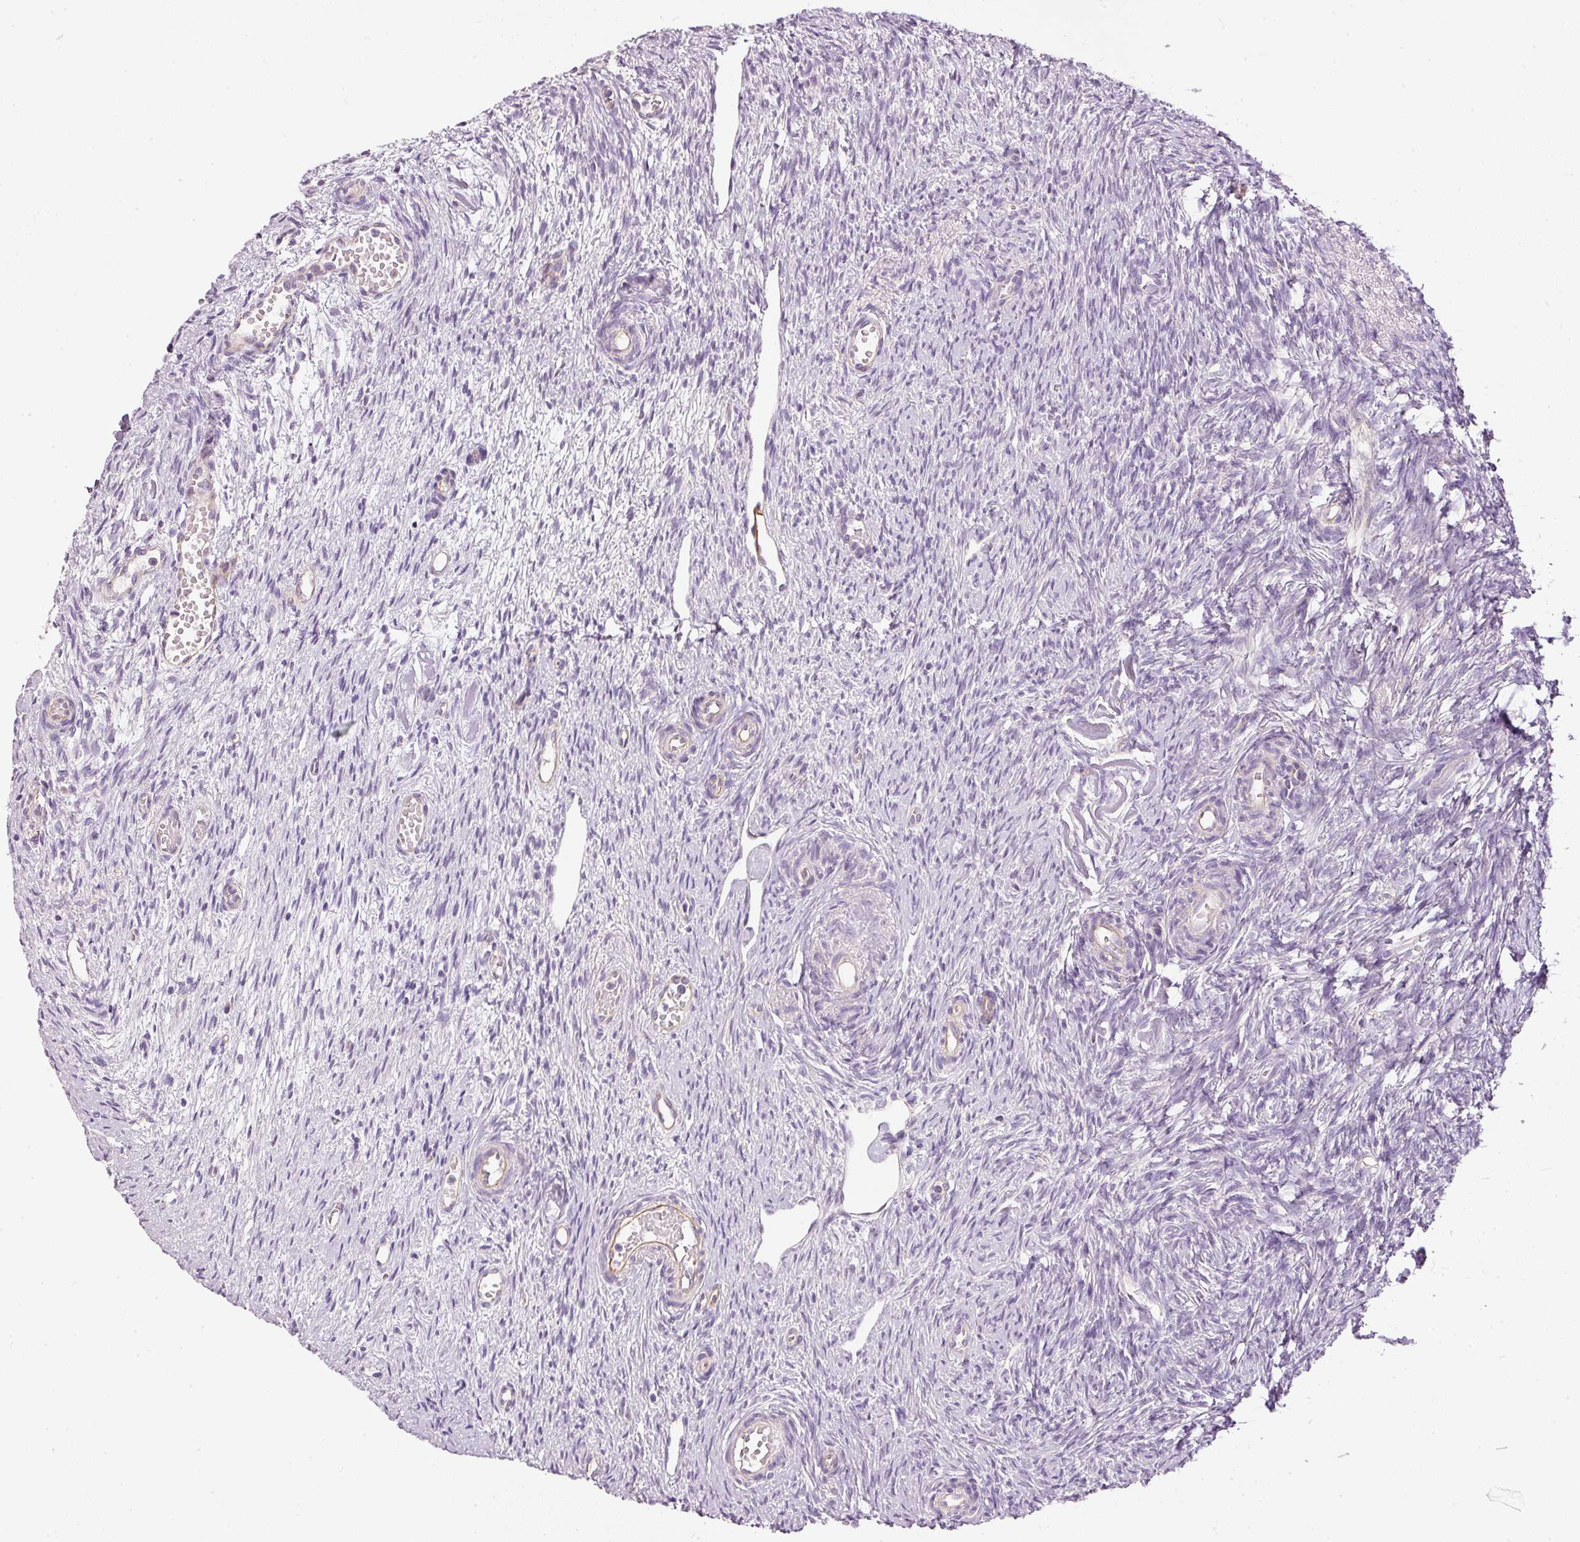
{"staining": {"intensity": "negative", "quantity": "none", "location": "none"}, "tissue": "ovary", "cell_type": "Follicle cells", "image_type": "normal", "snomed": [{"axis": "morphology", "description": "Normal tissue, NOS"}, {"axis": "topography", "description": "Ovary"}], "caption": "High magnification brightfield microscopy of unremarkable ovary stained with DAB (3,3'-diaminobenzidine) (brown) and counterstained with hematoxylin (blue): follicle cells show no significant positivity. Nuclei are stained in blue.", "gene": "OSR2", "patient": {"sex": "female", "age": 51}}